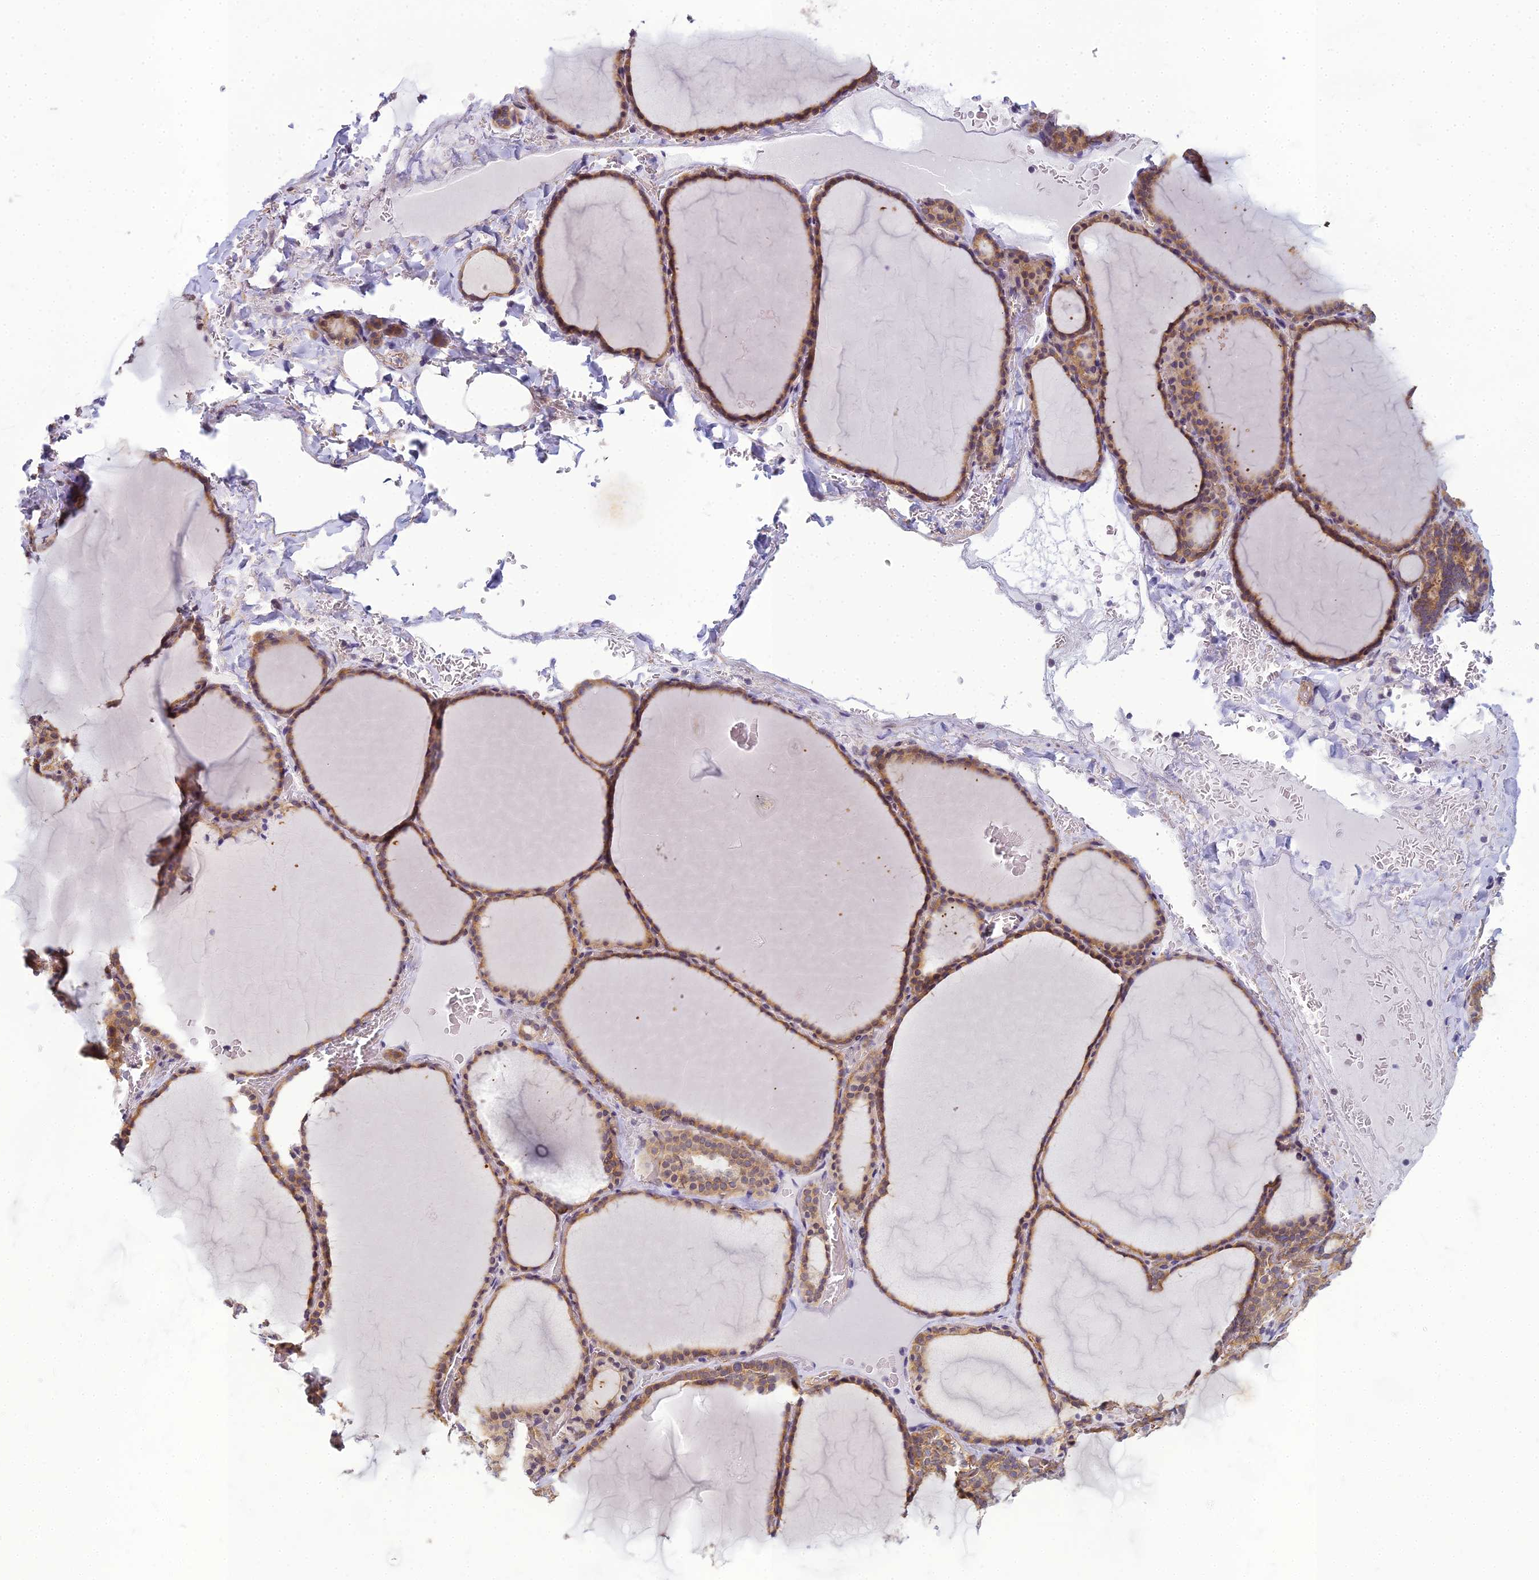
{"staining": {"intensity": "moderate", "quantity": ">75%", "location": "cytoplasmic/membranous,nuclear"}, "tissue": "thyroid gland", "cell_type": "Glandular cells", "image_type": "normal", "snomed": [{"axis": "morphology", "description": "Normal tissue, NOS"}, {"axis": "topography", "description": "Thyroid gland"}], "caption": "Immunohistochemistry (IHC) photomicrograph of unremarkable thyroid gland: thyroid gland stained using immunohistochemistry shows medium levels of moderate protein expression localized specifically in the cytoplasmic/membranous,nuclear of glandular cells, appearing as a cytoplasmic/membranous,nuclear brown color.", "gene": "RGL3", "patient": {"sex": "female", "age": 39}}